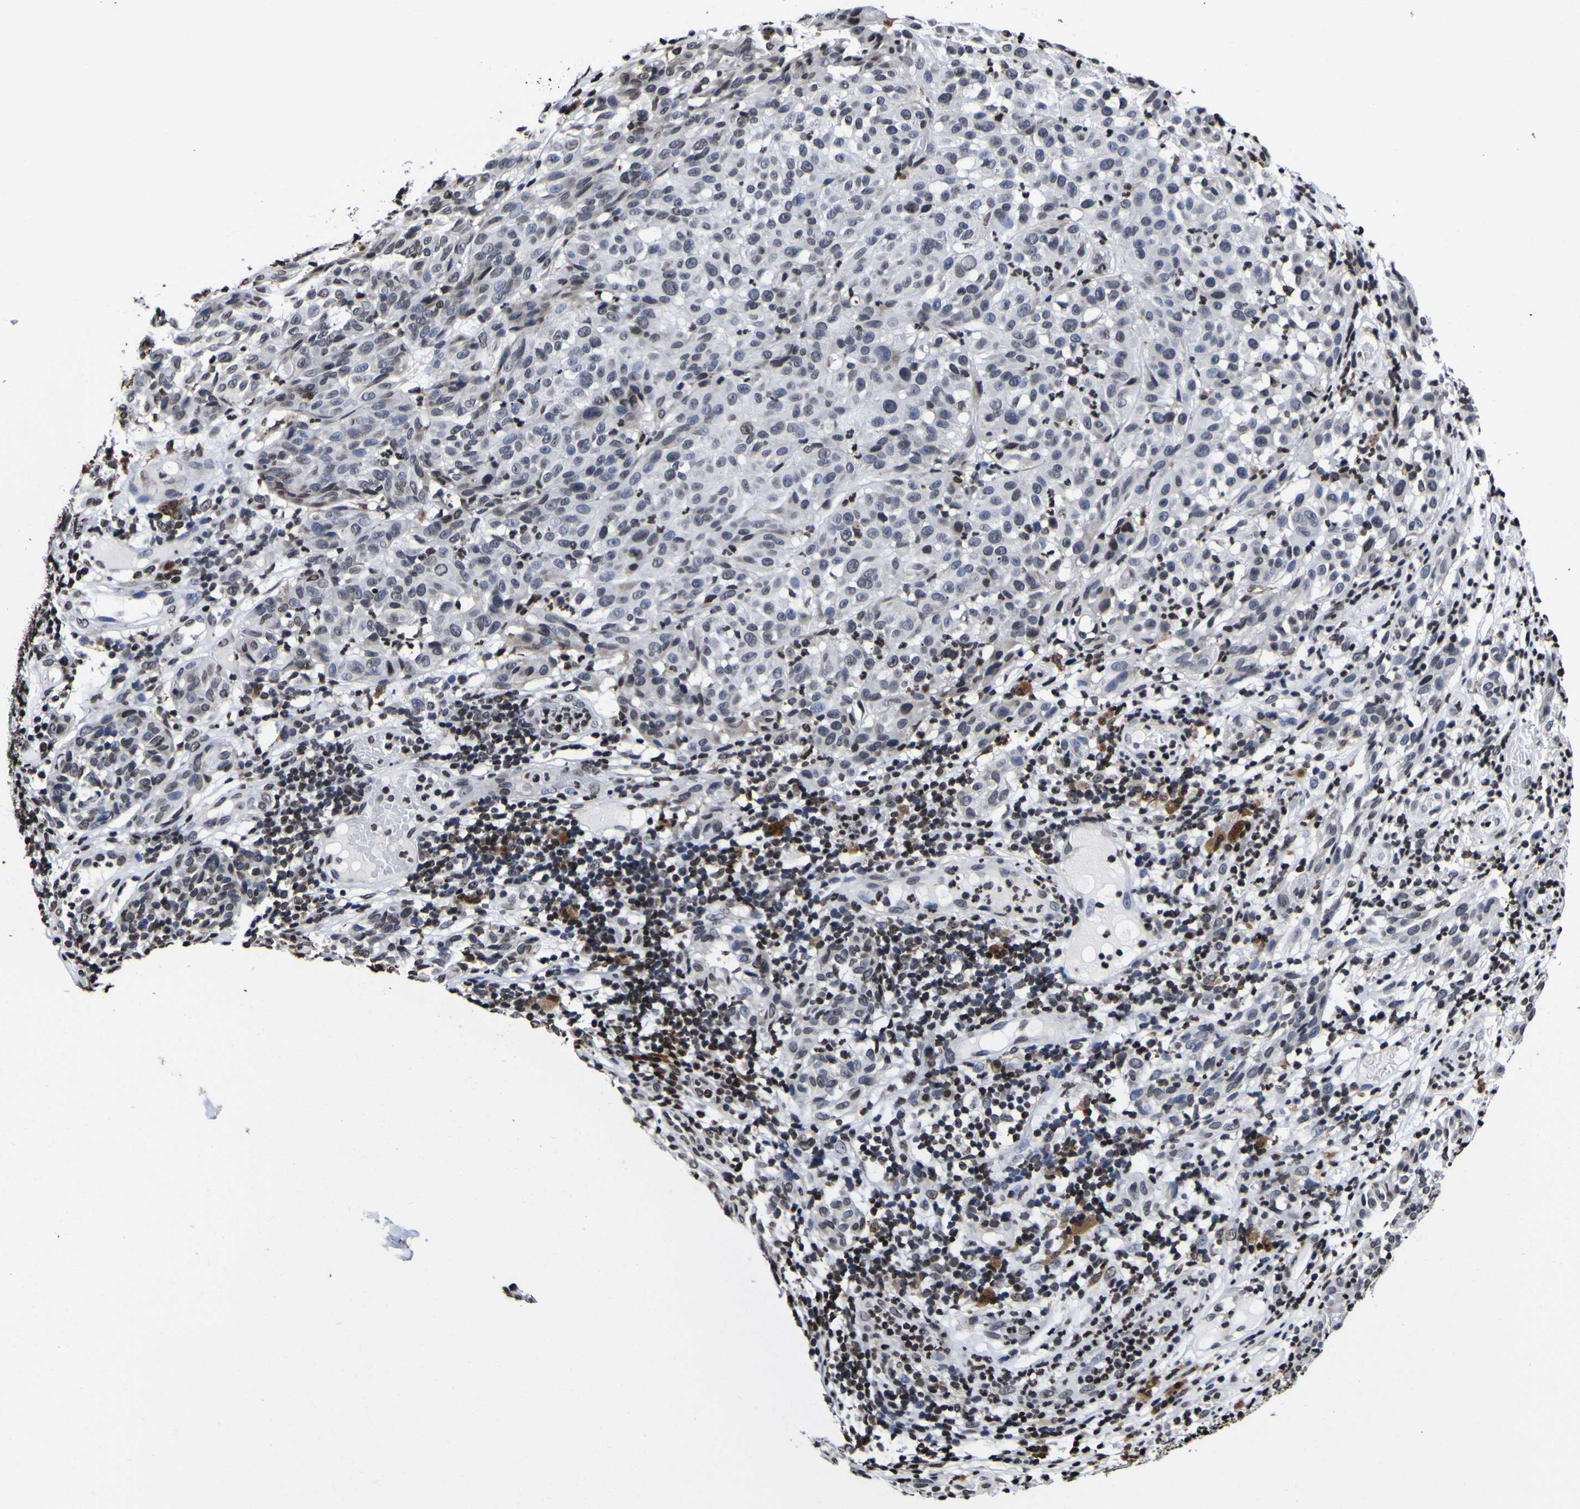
{"staining": {"intensity": "weak", "quantity": "<25%", "location": "nuclear"}, "tissue": "melanoma", "cell_type": "Tumor cells", "image_type": "cancer", "snomed": [{"axis": "morphology", "description": "Malignant melanoma, NOS"}, {"axis": "topography", "description": "Skin"}], "caption": "Immunohistochemical staining of human melanoma exhibits no significant staining in tumor cells.", "gene": "PIAS1", "patient": {"sex": "female", "age": 46}}